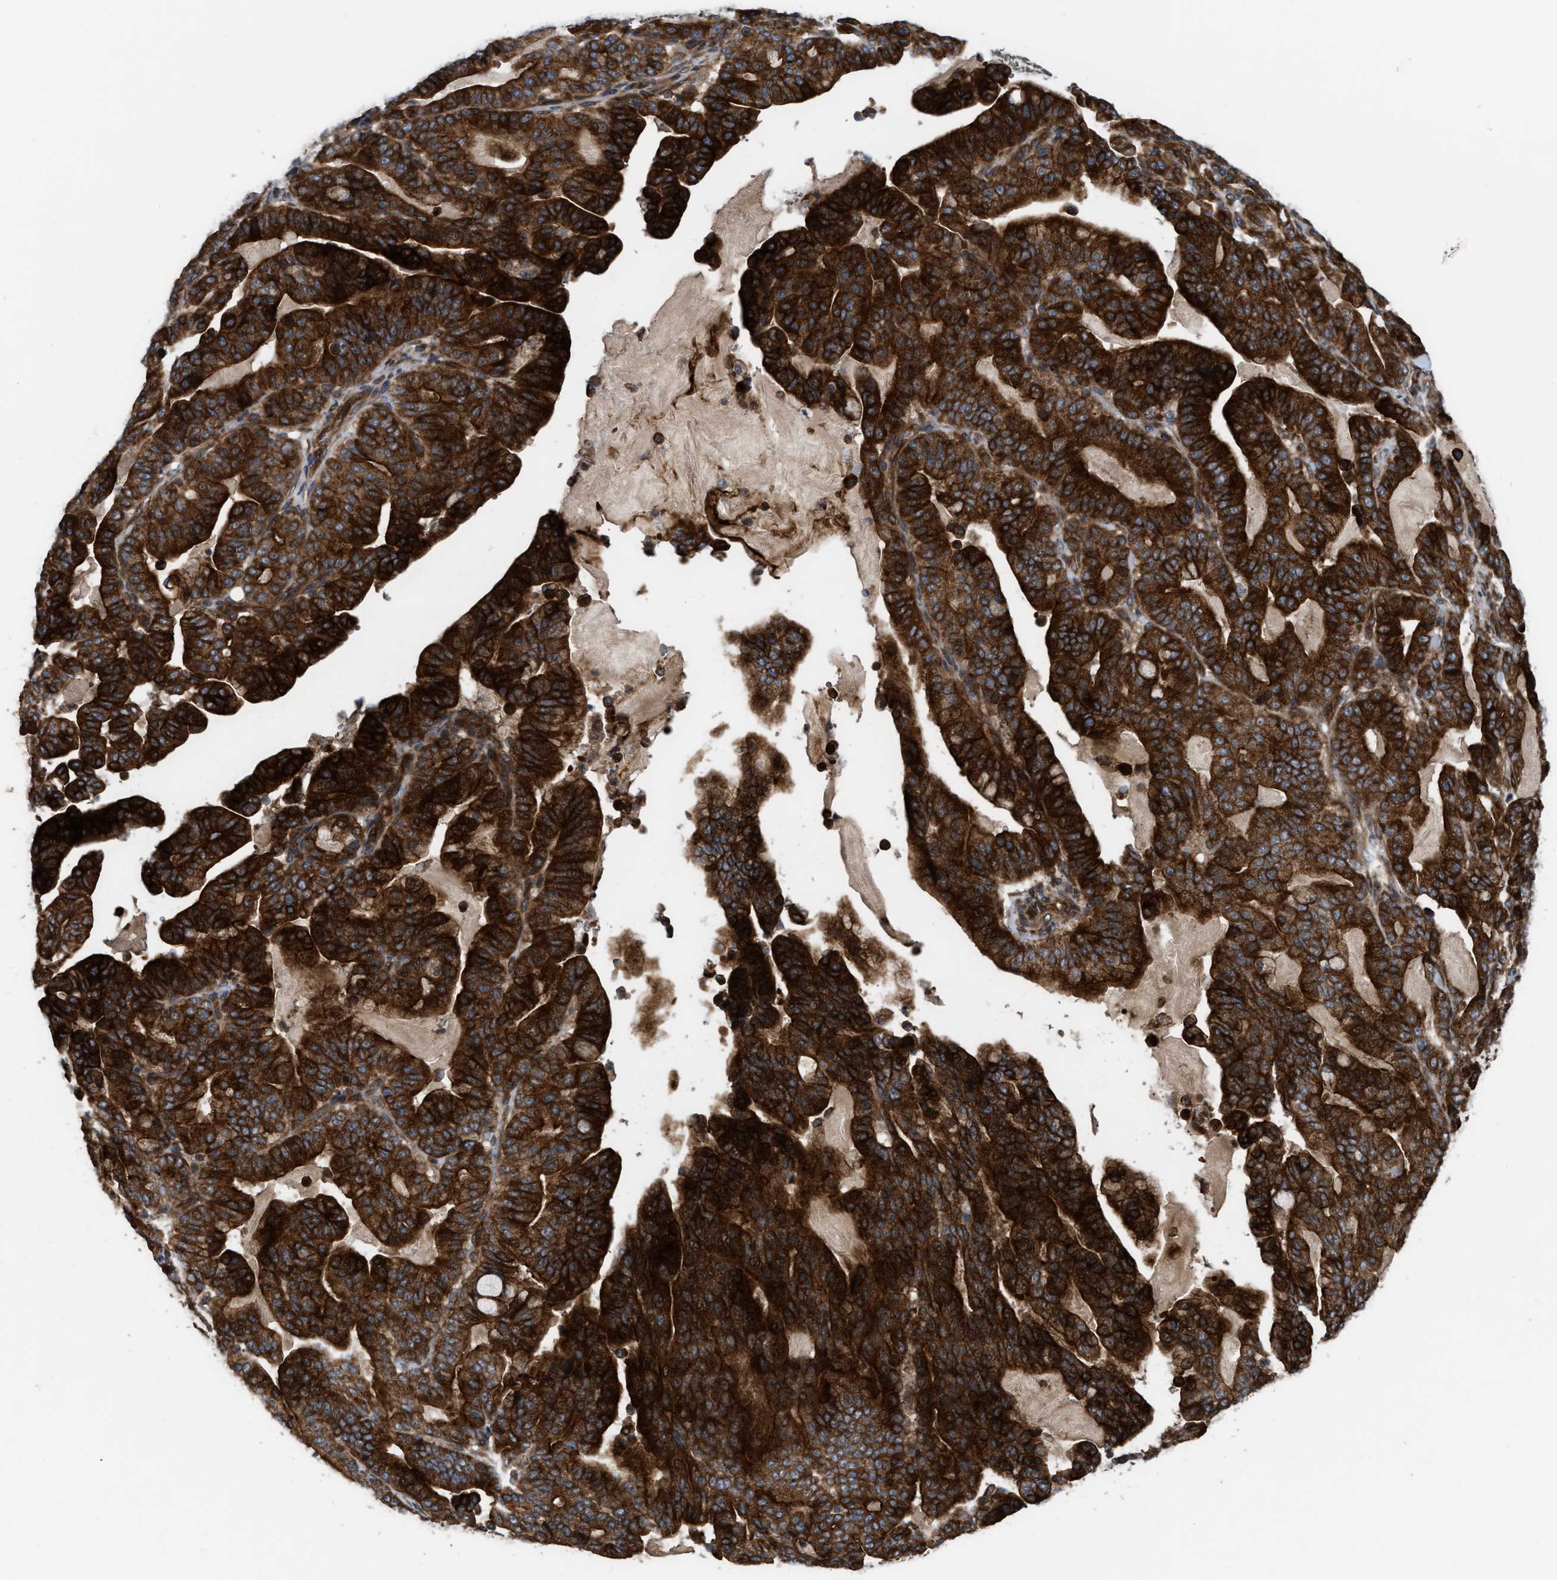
{"staining": {"intensity": "strong", "quantity": ">75%", "location": "cytoplasmic/membranous"}, "tissue": "pancreatic cancer", "cell_type": "Tumor cells", "image_type": "cancer", "snomed": [{"axis": "morphology", "description": "Adenocarcinoma, NOS"}, {"axis": "topography", "description": "Pancreas"}], "caption": "A brown stain labels strong cytoplasmic/membranous expression of a protein in adenocarcinoma (pancreatic) tumor cells.", "gene": "STAU1", "patient": {"sex": "male", "age": 63}}